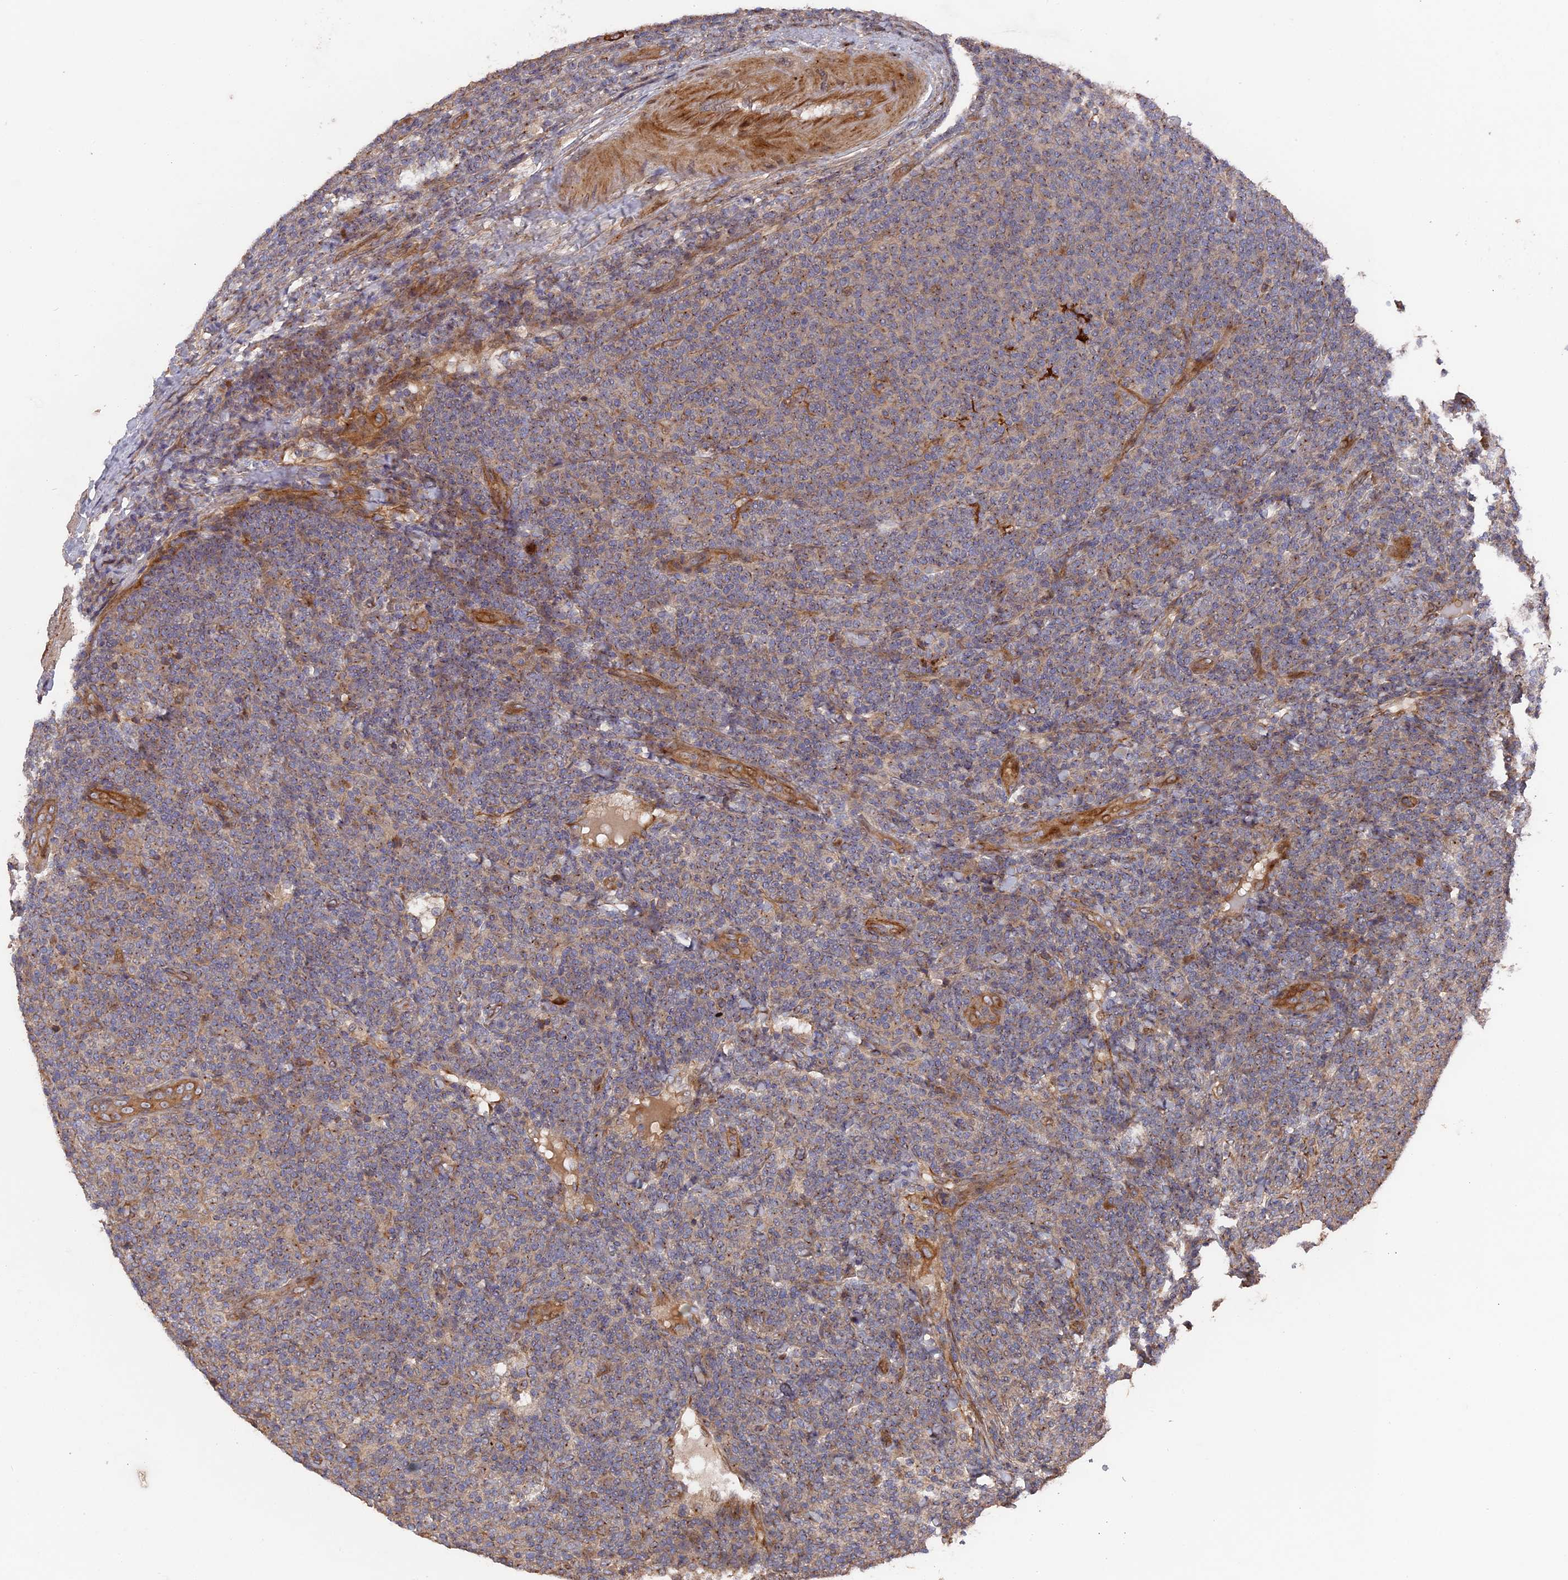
{"staining": {"intensity": "weak", "quantity": "25%-75%", "location": "cytoplasmic/membranous"}, "tissue": "lymphoma", "cell_type": "Tumor cells", "image_type": "cancer", "snomed": [{"axis": "morphology", "description": "Malignant lymphoma, non-Hodgkin's type, Low grade"}, {"axis": "topography", "description": "Lymph node"}], "caption": "About 25%-75% of tumor cells in human lymphoma demonstrate weak cytoplasmic/membranous protein expression as visualized by brown immunohistochemical staining.", "gene": "DEF8", "patient": {"sex": "male", "age": 66}}